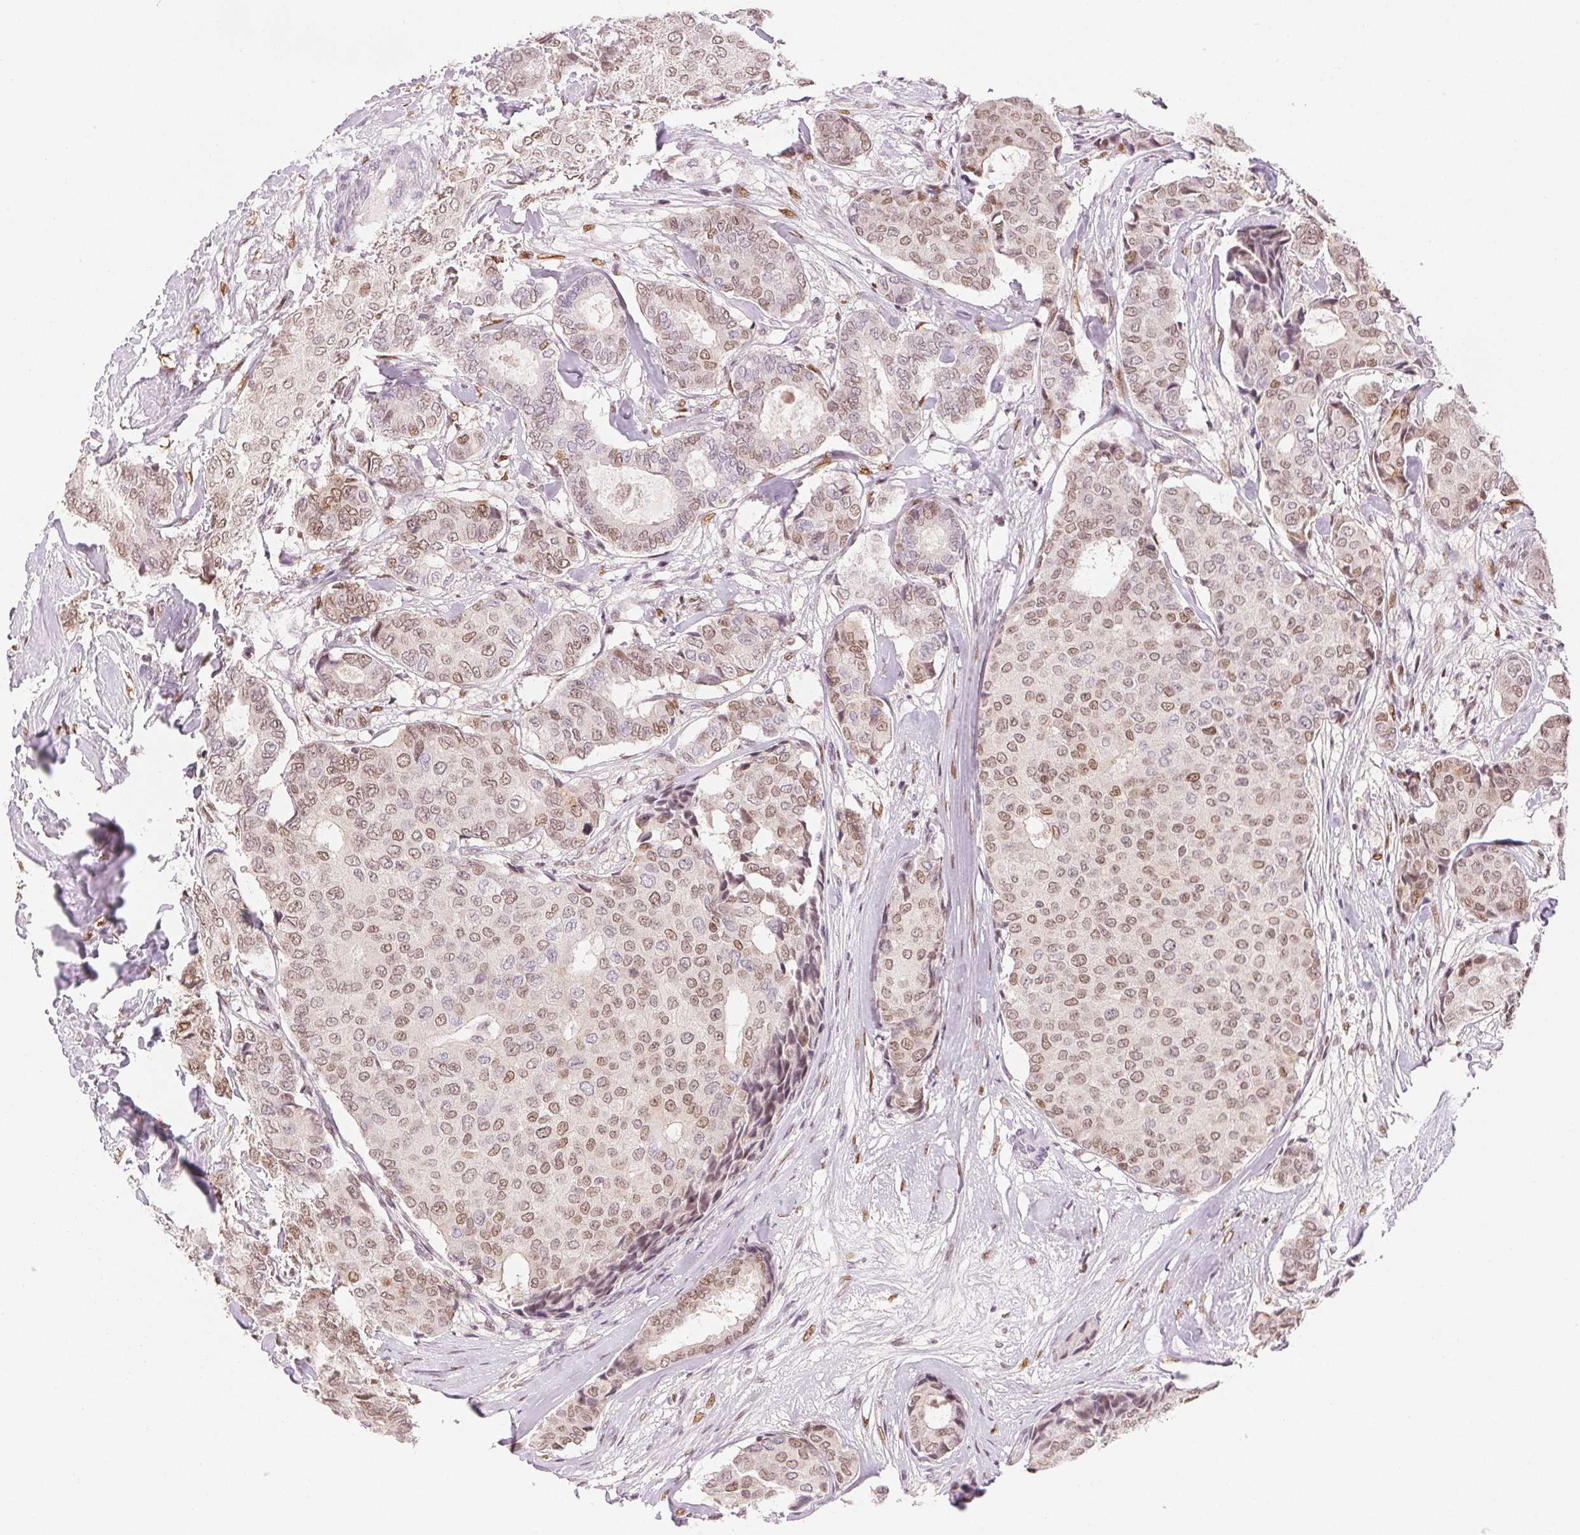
{"staining": {"intensity": "moderate", "quantity": ">75%", "location": "nuclear"}, "tissue": "breast cancer", "cell_type": "Tumor cells", "image_type": "cancer", "snomed": [{"axis": "morphology", "description": "Duct carcinoma"}, {"axis": "topography", "description": "Breast"}], "caption": "Protein staining of breast cancer tissue shows moderate nuclear expression in approximately >75% of tumor cells. The staining was performed using DAB (3,3'-diaminobenzidine), with brown indicating positive protein expression. Nuclei are stained blue with hematoxylin.", "gene": "RUNX2", "patient": {"sex": "female", "age": 75}}